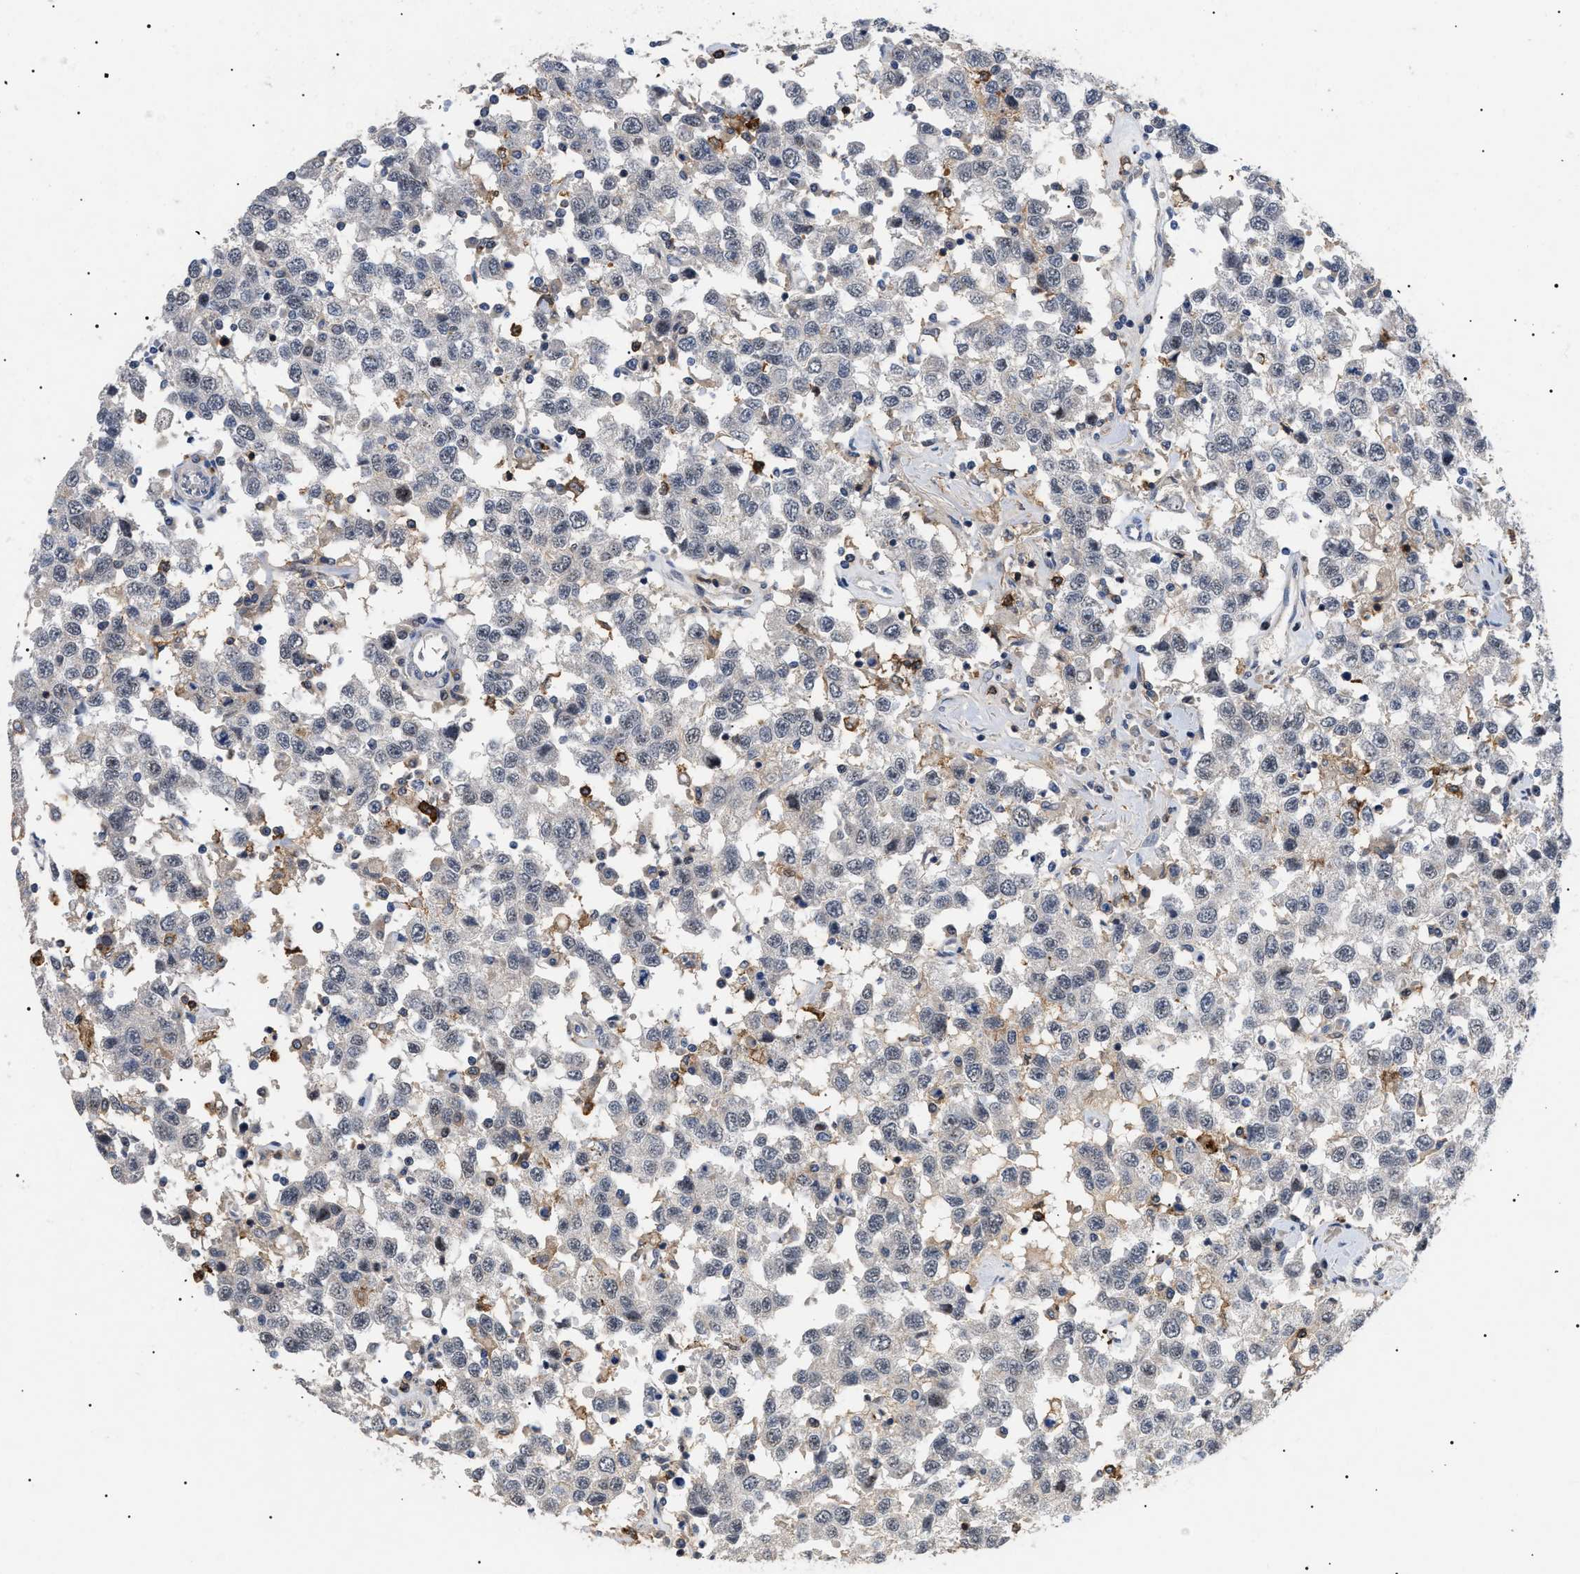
{"staining": {"intensity": "weak", "quantity": "<25%", "location": "cytoplasmic/membranous"}, "tissue": "testis cancer", "cell_type": "Tumor cells", "image_type": "cancer", "snomed": [{"axis": "morphology", "description": "Seminoma, NOS"}, {"axis": "topography", "description": "Testis"}], "caption": "DAB (3,3'-diaminobenzidine) immunohistochemical staining of seminoma (testis) demonstrates no significant staining in tumor cells. (IHC, brightfield microscopy, high magnification).", "gene": "CD300A", "patient": {"sex": "male", "age": 41}}